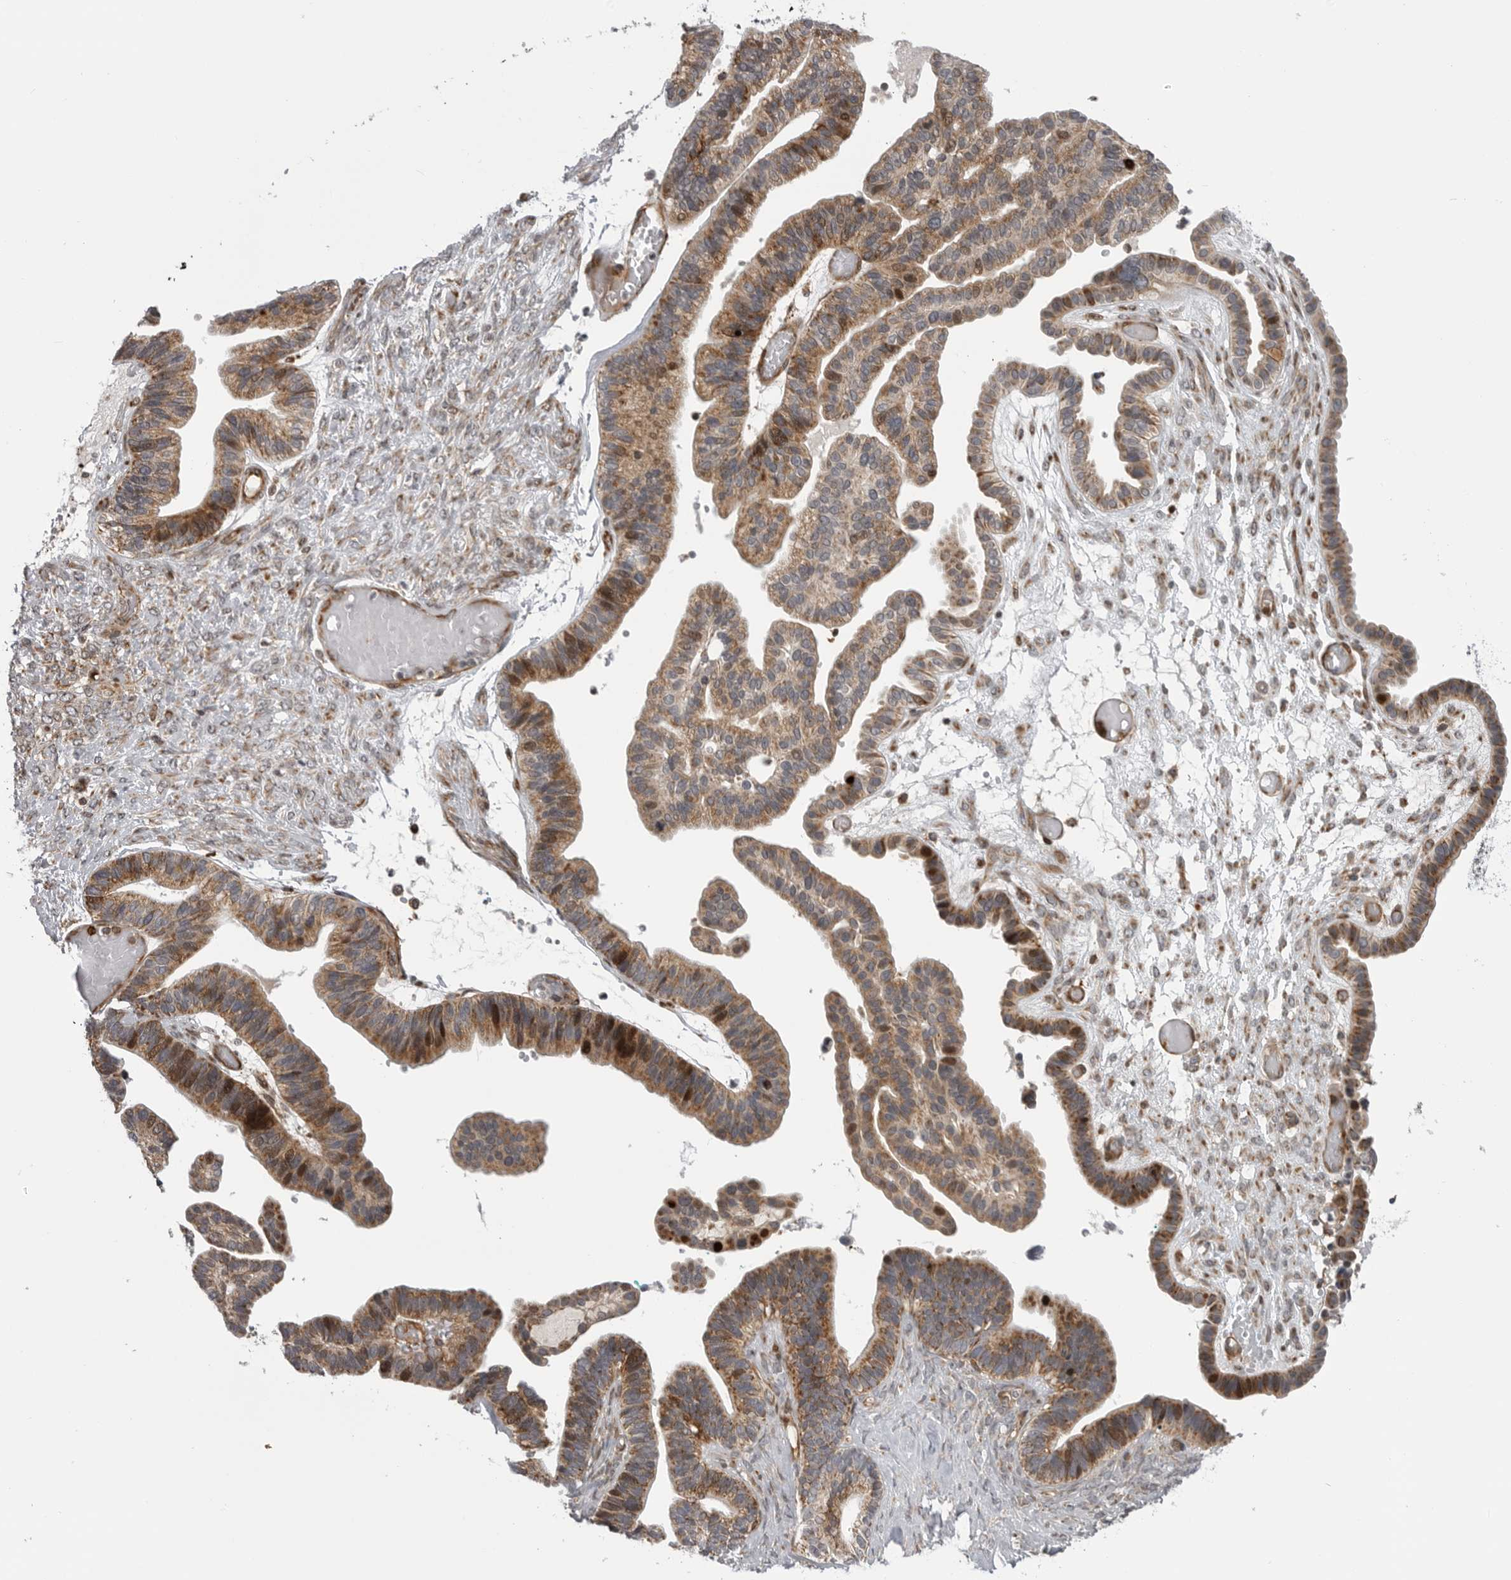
{"staining": {"intensity": "moderate", "quantity": ">75%", "location": "cytoplasmic/membranous"}, "tissue": "ovarian cancer", "cell_type": "Tumor cells", "image_type": "cancer", "snomed": [{"axis": "morphology", "description": "Cystadenocarcinoma, serous, NOS"}, {"axis": "topography", "description": "Ovary"}], "caption": "Immunohistochemistry (IHC) histopathology image of serous cystadenocarcinoma (ovarian) stained for a protein (brown), which demonstrates medium levels of moderate cytoplasmic/membranous expression in approximately >75% of tumor cells.", "gene": "ABL1", "patient": {"sex": "female", "age": 56}}